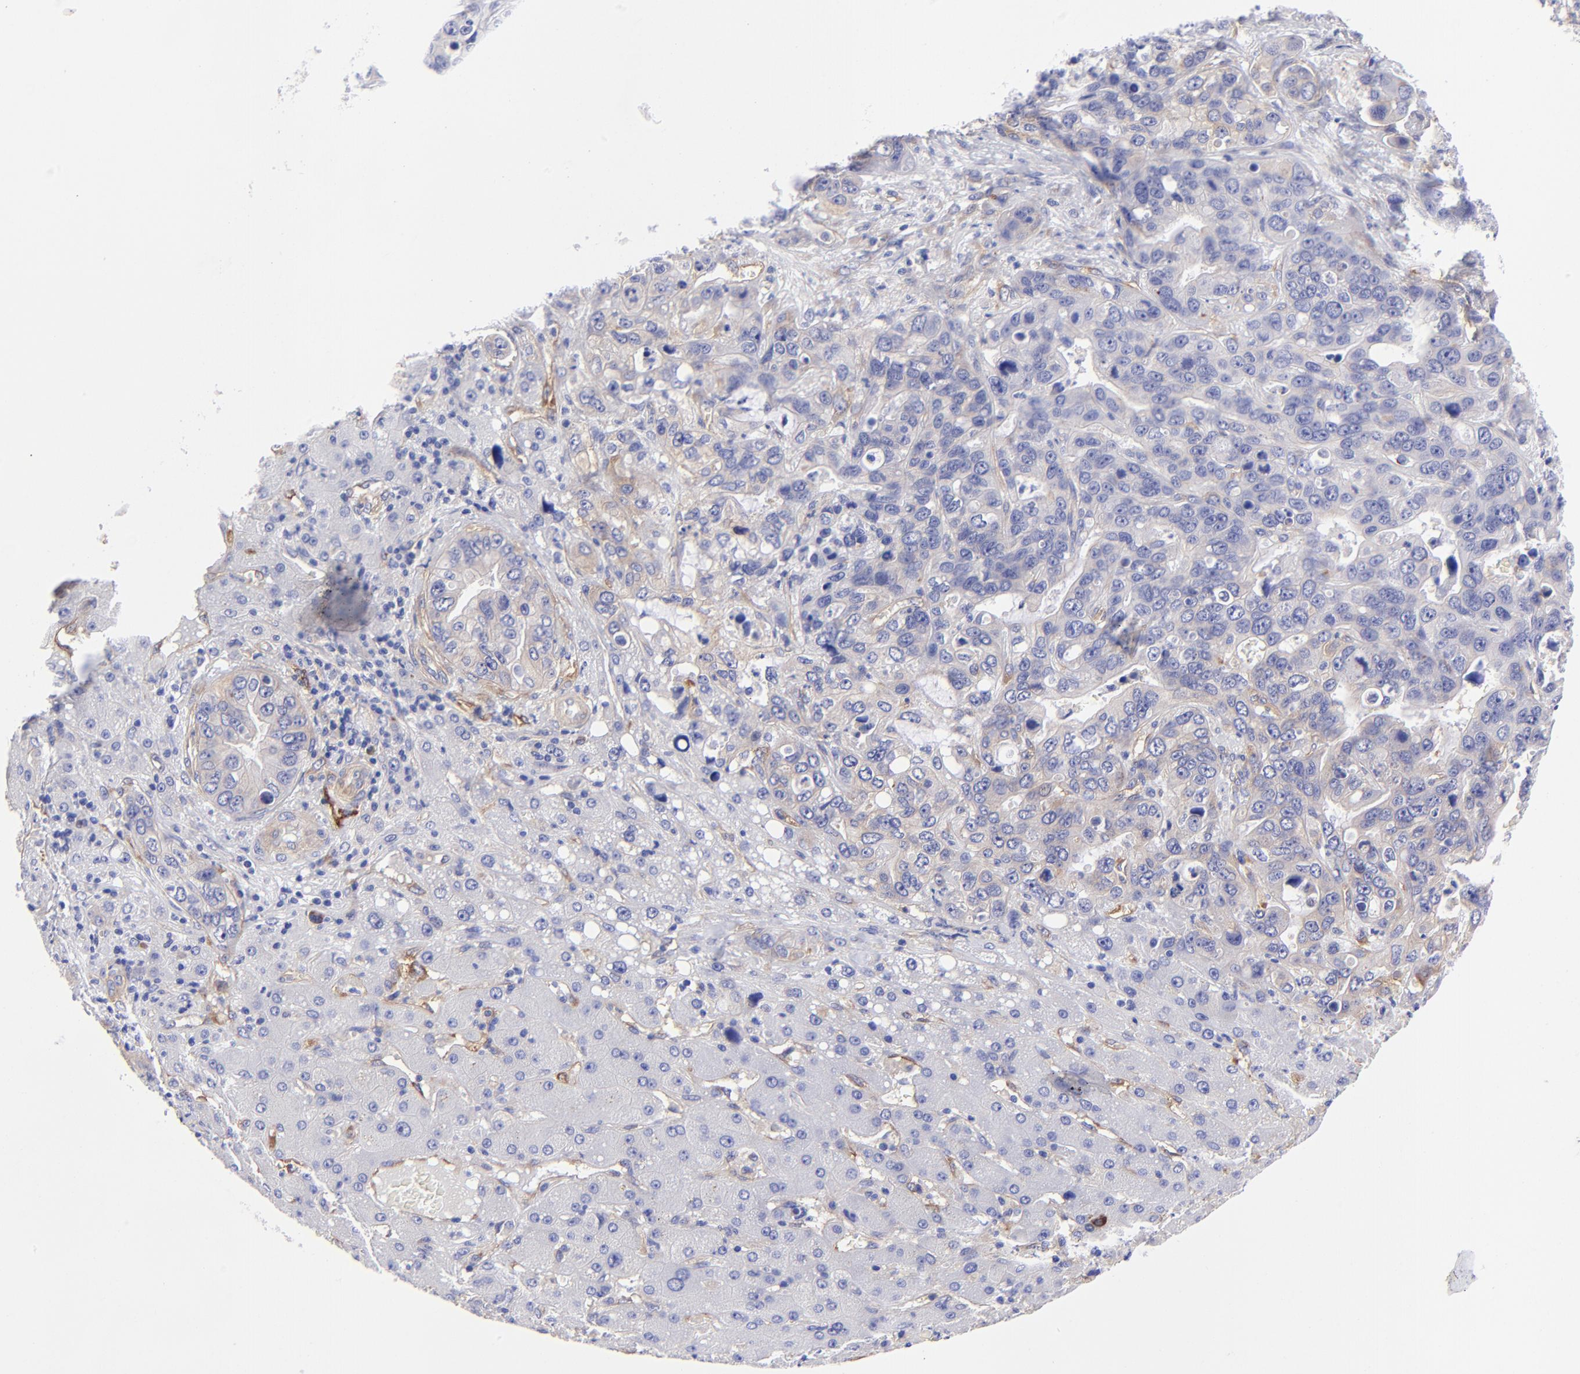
{"staining": {"intensity": "weak", "quantity": "<25%", "location": "cytoplasmic/membranous"}, "tissue": "liver cancer", "cell_type": "Tumor cells", "image_type": "cancer", "snomed": [{"axis": "morphology", "description": "Cholangiocarcinoma"}, {"axis": "topography", "description": "Liver"}], "caption": "This is a photomicrograph of immunohistochemistry (IHC) staining of liver cholangiocarcinoma, which shows no positivity in tumor cells.", "gene": "PPFIBP1", "patient": {"sex": "female", "age": 65}}